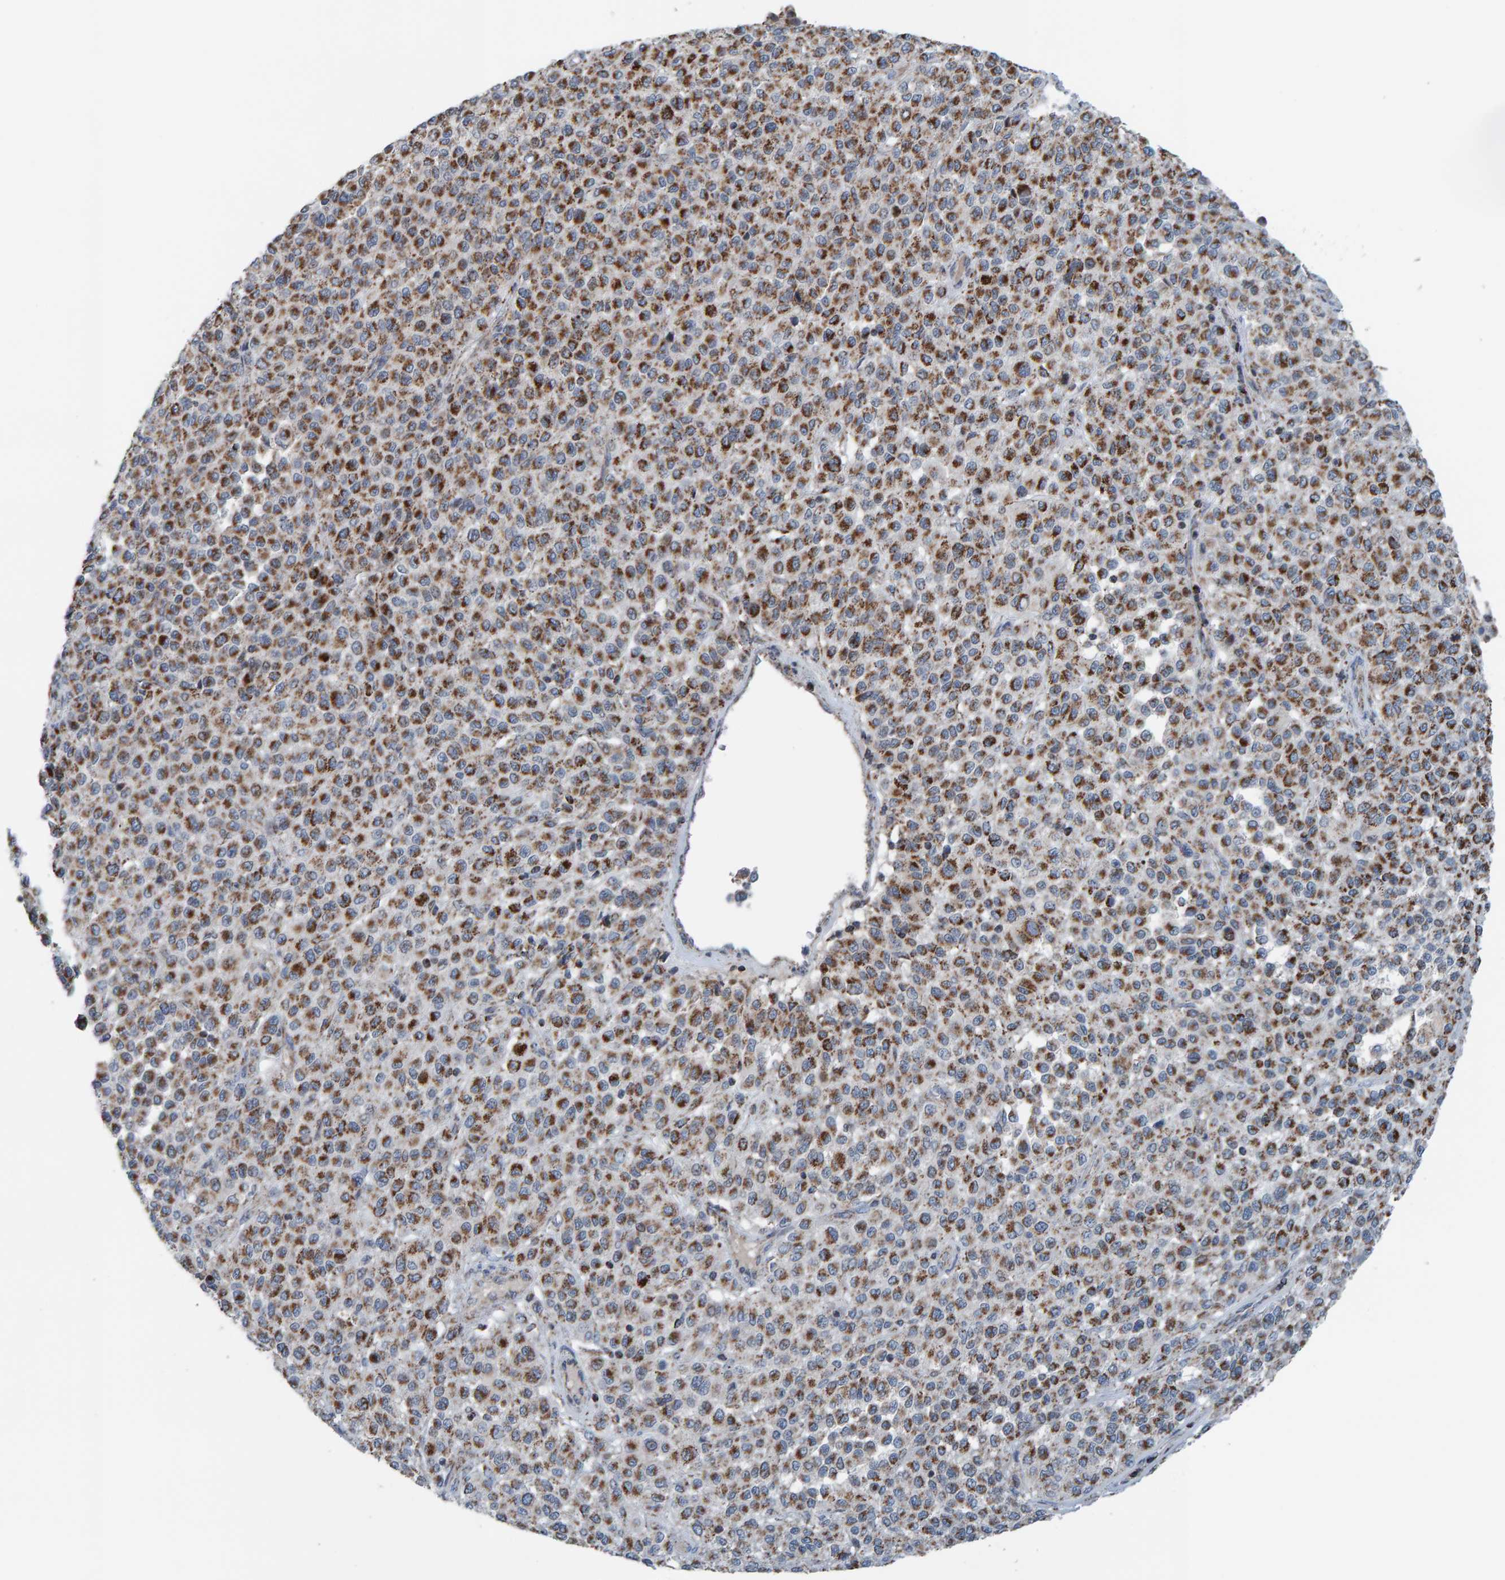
{"staining": {"intensity": "strong", "quantity": "25%-75%", "location": "cytoplasmic/membranous"}, "tissue": "melanoma", "cell_type": "Tumor cells", "image_type": "cancer", "snomed": [{"axis": "morphology", "description": "Malignant melanoma, Metastatic site"}, {"axis": "topography", "description": "Pancreas"}], "caption": "IHC staining of melanoma, which exhibits high levels of strong cytoplasmic/membranous staining in approximately 25%-75% of tumor cells indicating strong cytoplasmic/membranous protein positivity. The staining was performed using DAB (brown) for protein detection and nuclei were counterstained in hematoxylin (blue).", "gene": "ZNF48", "patient": {"sex": "female", "age": 30}}